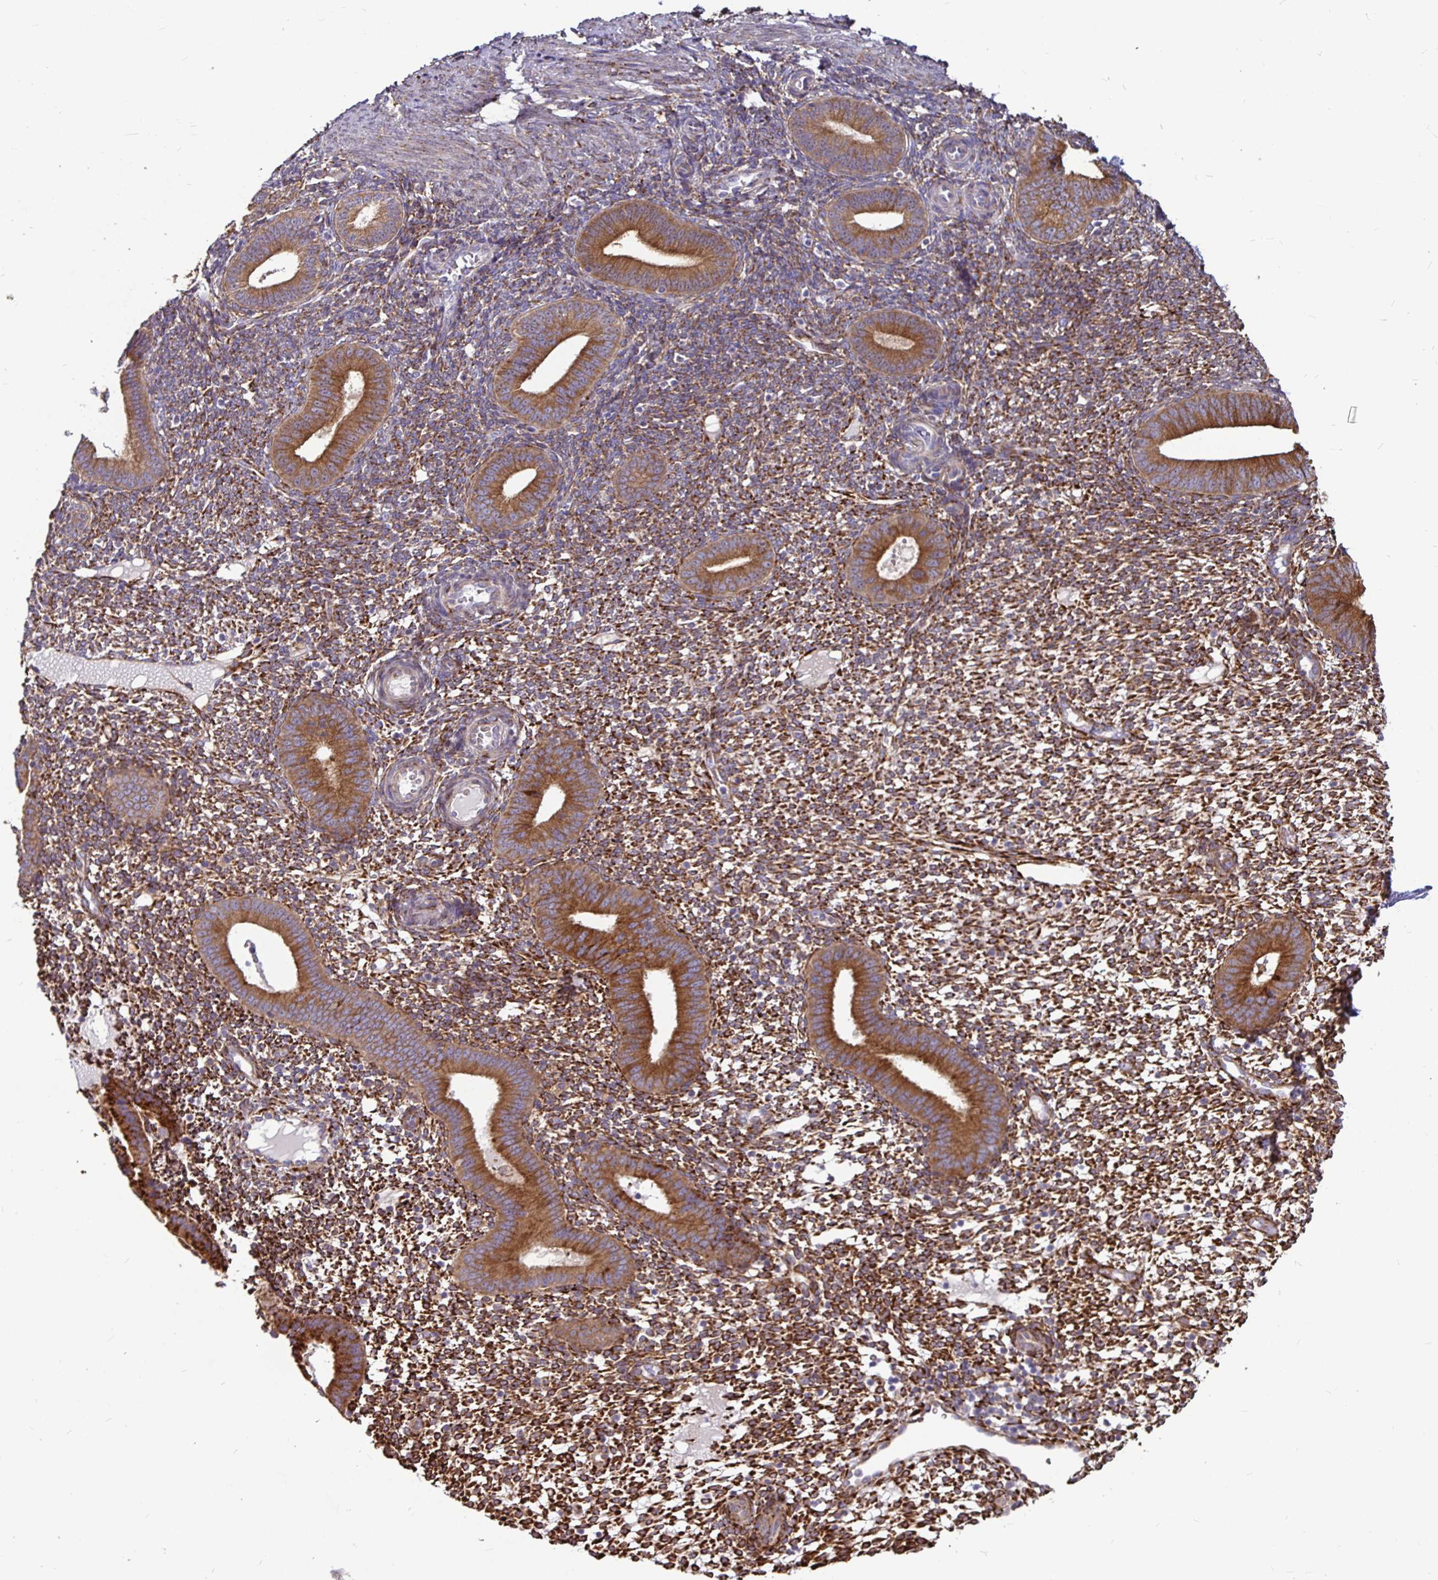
{"staining": {"intensity": "strong", "quantity": "25%-75%", "location": "cytoplasmic/membranous"}, "tissue": "endometrium", "cell_type": "Cells in endometrial stroma", "image_type": "normal", "snomed": [{"axis": "morphology", "description": "Normal tissue, NOS"}, {"axis": "topography", "description": "Endometrium"}], "caption": "Brown immunohistochemical staining in benign endometrium displays strong cytoplasmic/membranous expression in about 25%-75% of cells in endometrial stroma. (DAB IHC with brightfield microscopy, high magnification).", "gene": "P4HA2", "patient": {"sex": "female", "age": 40}}